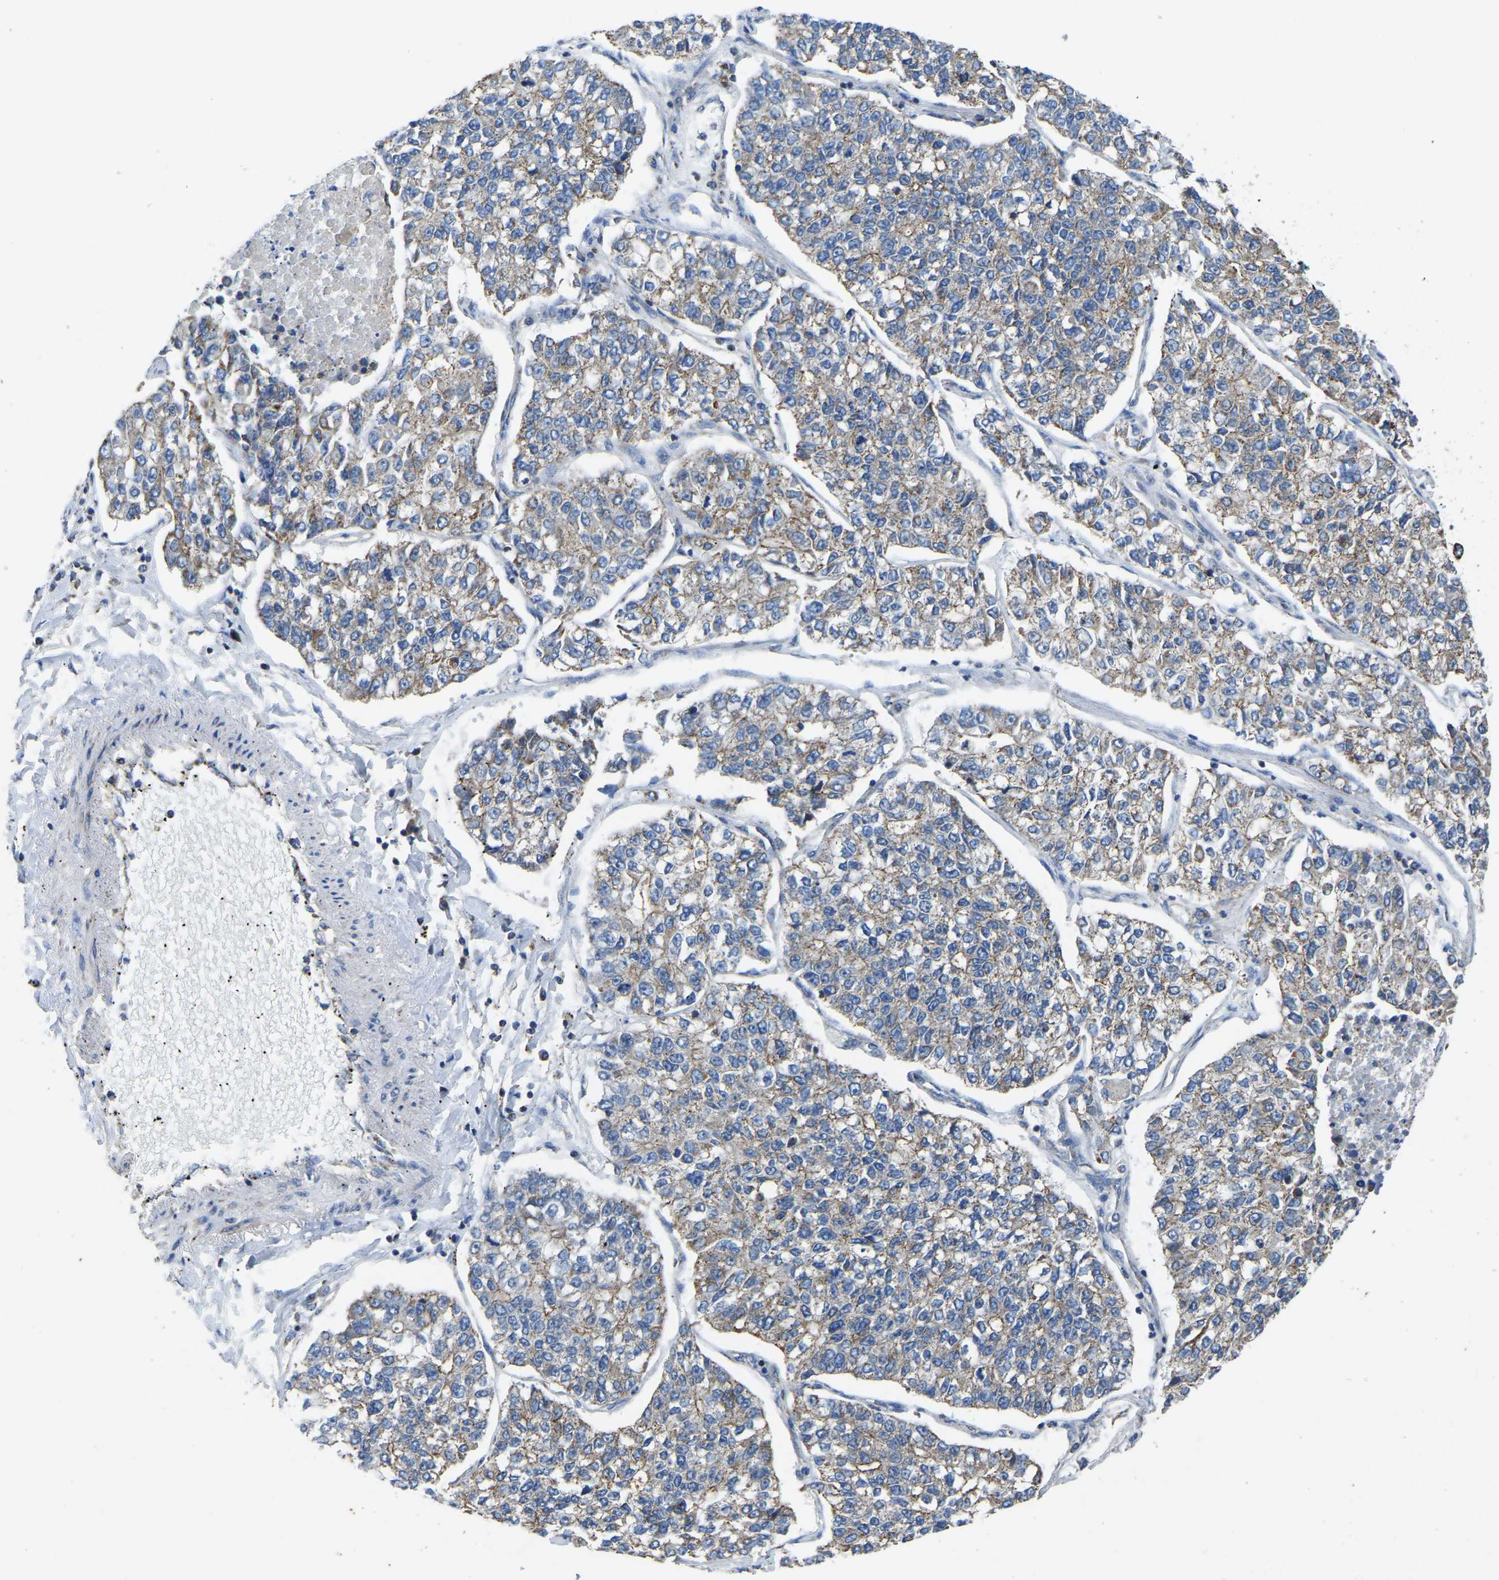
{"staining": {"intensity": "moderate", "quantity": ">75%", "location": "cytoplasmic/membranous"}, "tissue": "lung cancer", "cell_type": "Tumor cells", "image_type": "cancer", "snomed": [{"axis": "morphology", "description": "Adenocarcinoma, NOS"}, {"axis": "topography", "description": "Lung"}], "caption": "DAB (3,3'-diaminobenzidine) immunohistochemical staining of human lung cancer displays moderate cytoplasmic/membranous protein staining in about >75% of tumor cells. (DAB (3,3'-diaminobenzidine) = brown stain, brightfield microscopy at high magnification).", "gene": "ETFA", "patient": {"sex": "male", "age": 49}}